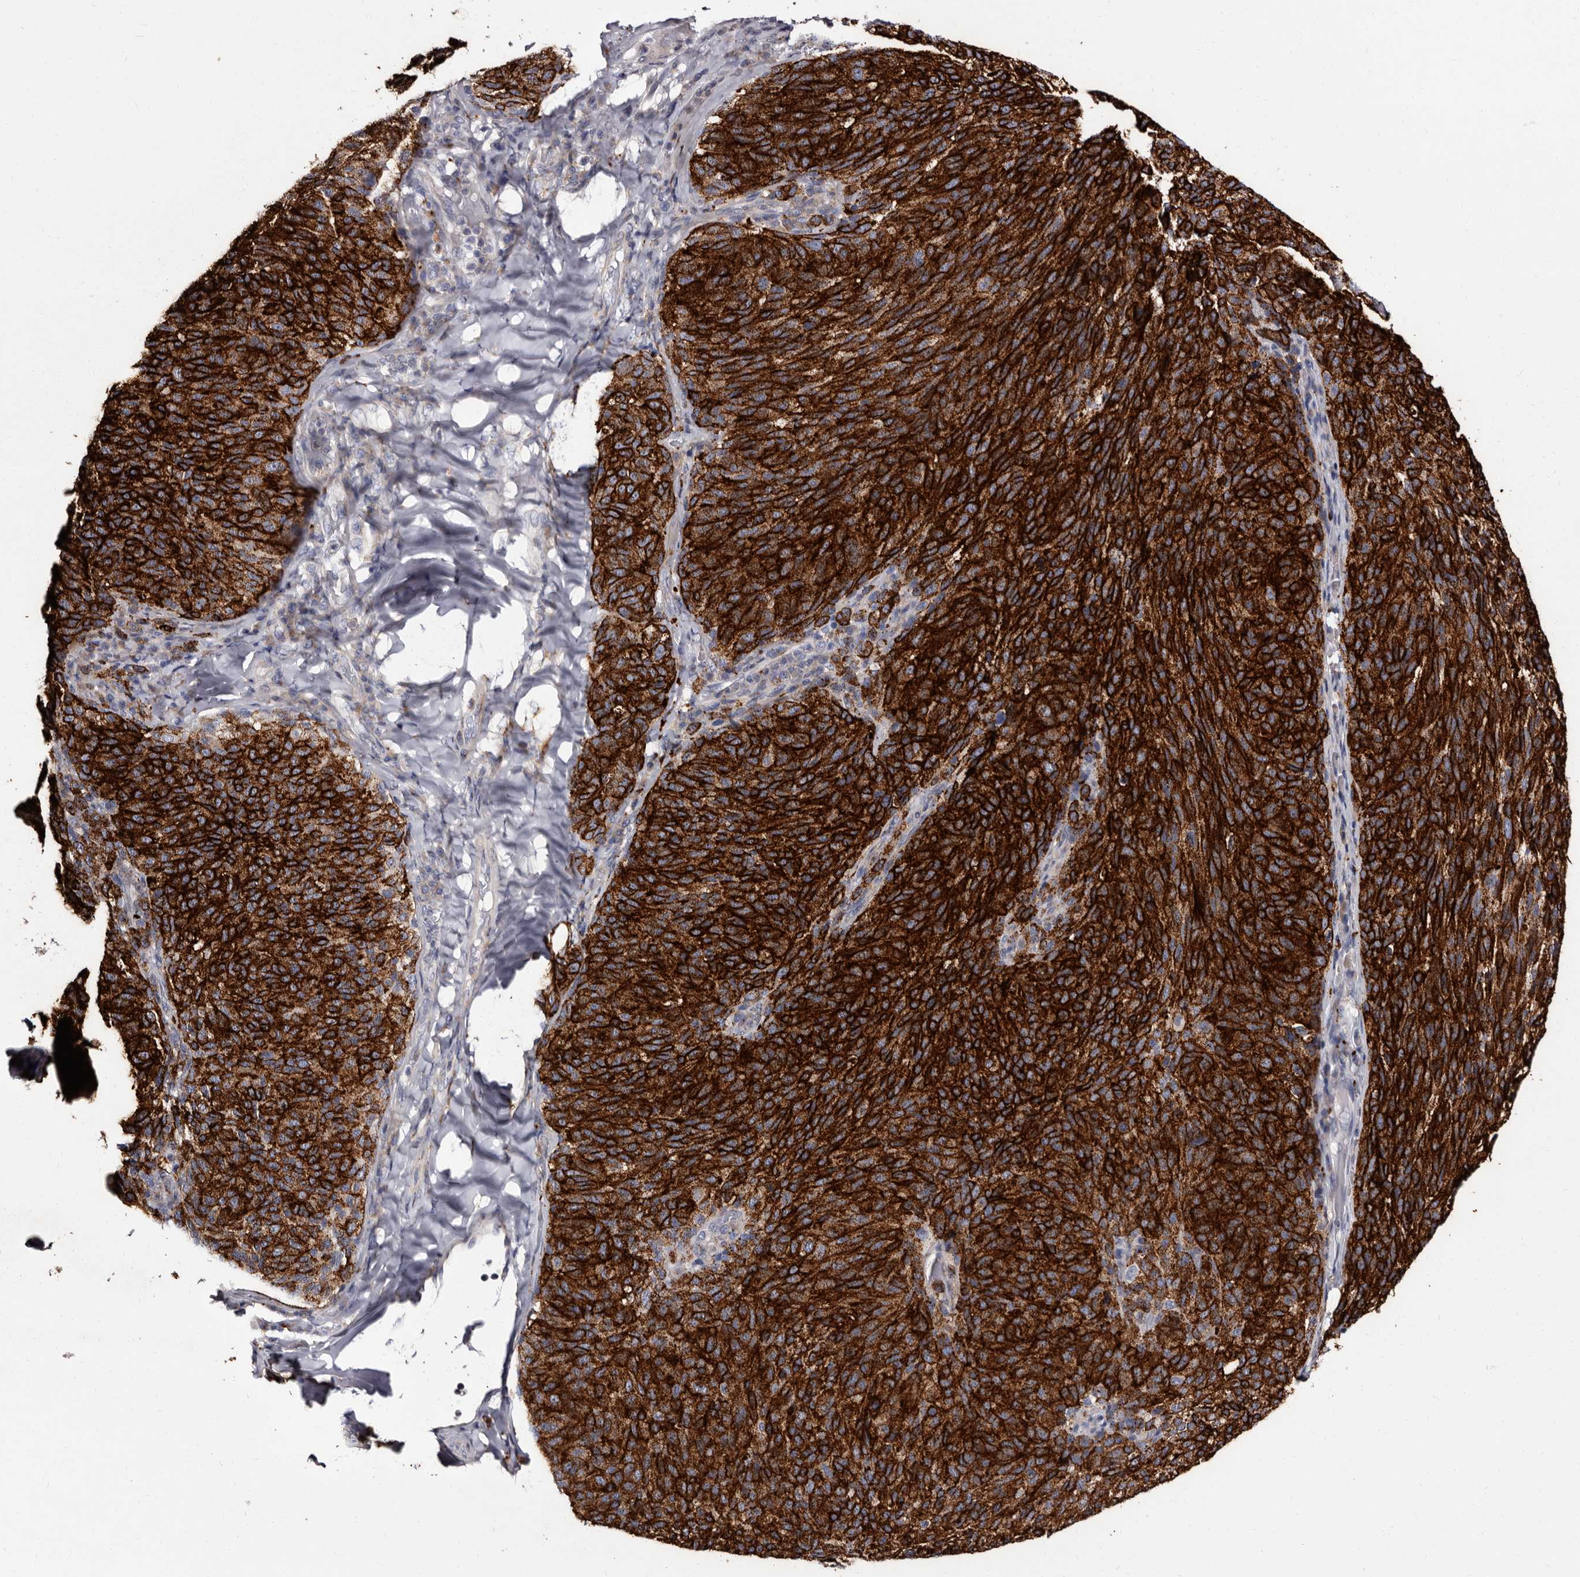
{"staining": {"intensity": "strong", "quantity": ">75%", "location": "cytoplasmic/membranous"}, "tissue": "melanoma", "cell_type": "Tumor cells", "image_type": "cancer", "snomed": [{"axis": "morphology", "description": "Malignant melanoma, NOS"}, {"axis": "topography", "description": "Skin"}], "caption": "Tumor cells show high levels of strong cytoplasmic/membranous staining in approximately >75% of cells in melanoma. Using DAB (3,3'-diaminobenzidine) (brown) and hematoxylin (blue) stains, captured at high magnification using brightfield microscopy.", "gene": "AUNIP", "patient": {"sex": "female", "age": 73}}